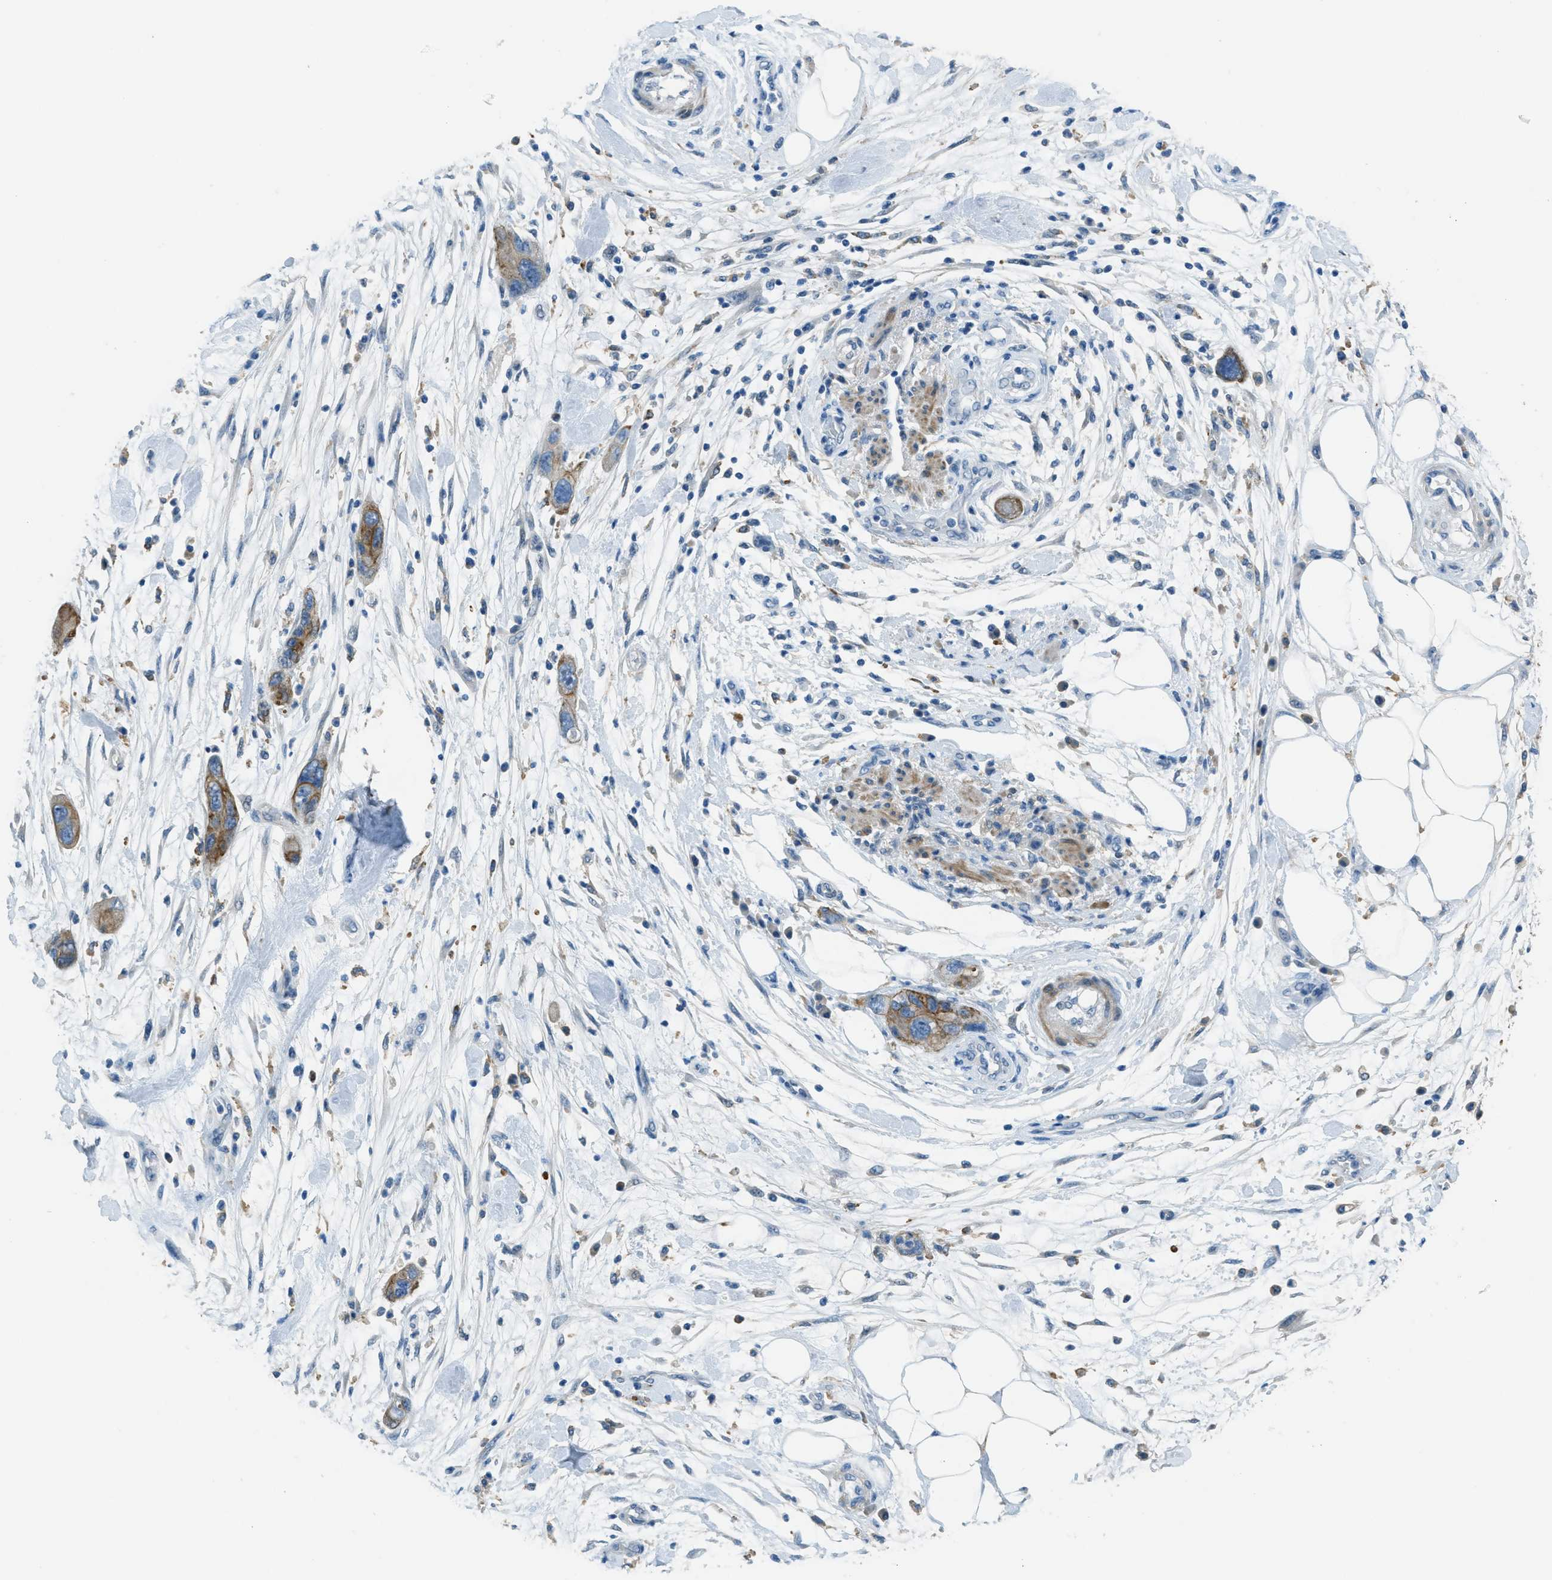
{"staining": {"intensity": "moderate", "quantity": "25%-75%", "location": "cytoplasmic/membranous"}, "tissue": "pancreatic cancer", "cell_type": "Tumor cells", "image_type": "cancer", "snomed": [{"axis": "morphology", "description": "Normal tissue, NOS"}, {"axis": "morphology", "description": "Adenocarcinoma, NOS"}, {"axis": "topography", "description": "Pancreas"}], "caption": "This is a histology image of immunohistochemistry (IHC) staining of pancreatic cancer, which shows moderate positivity in the cytoplasmic/membranous of tumor cells.", "gene": "KLHL8", "patient": {"sex": "female", "age": 71}}